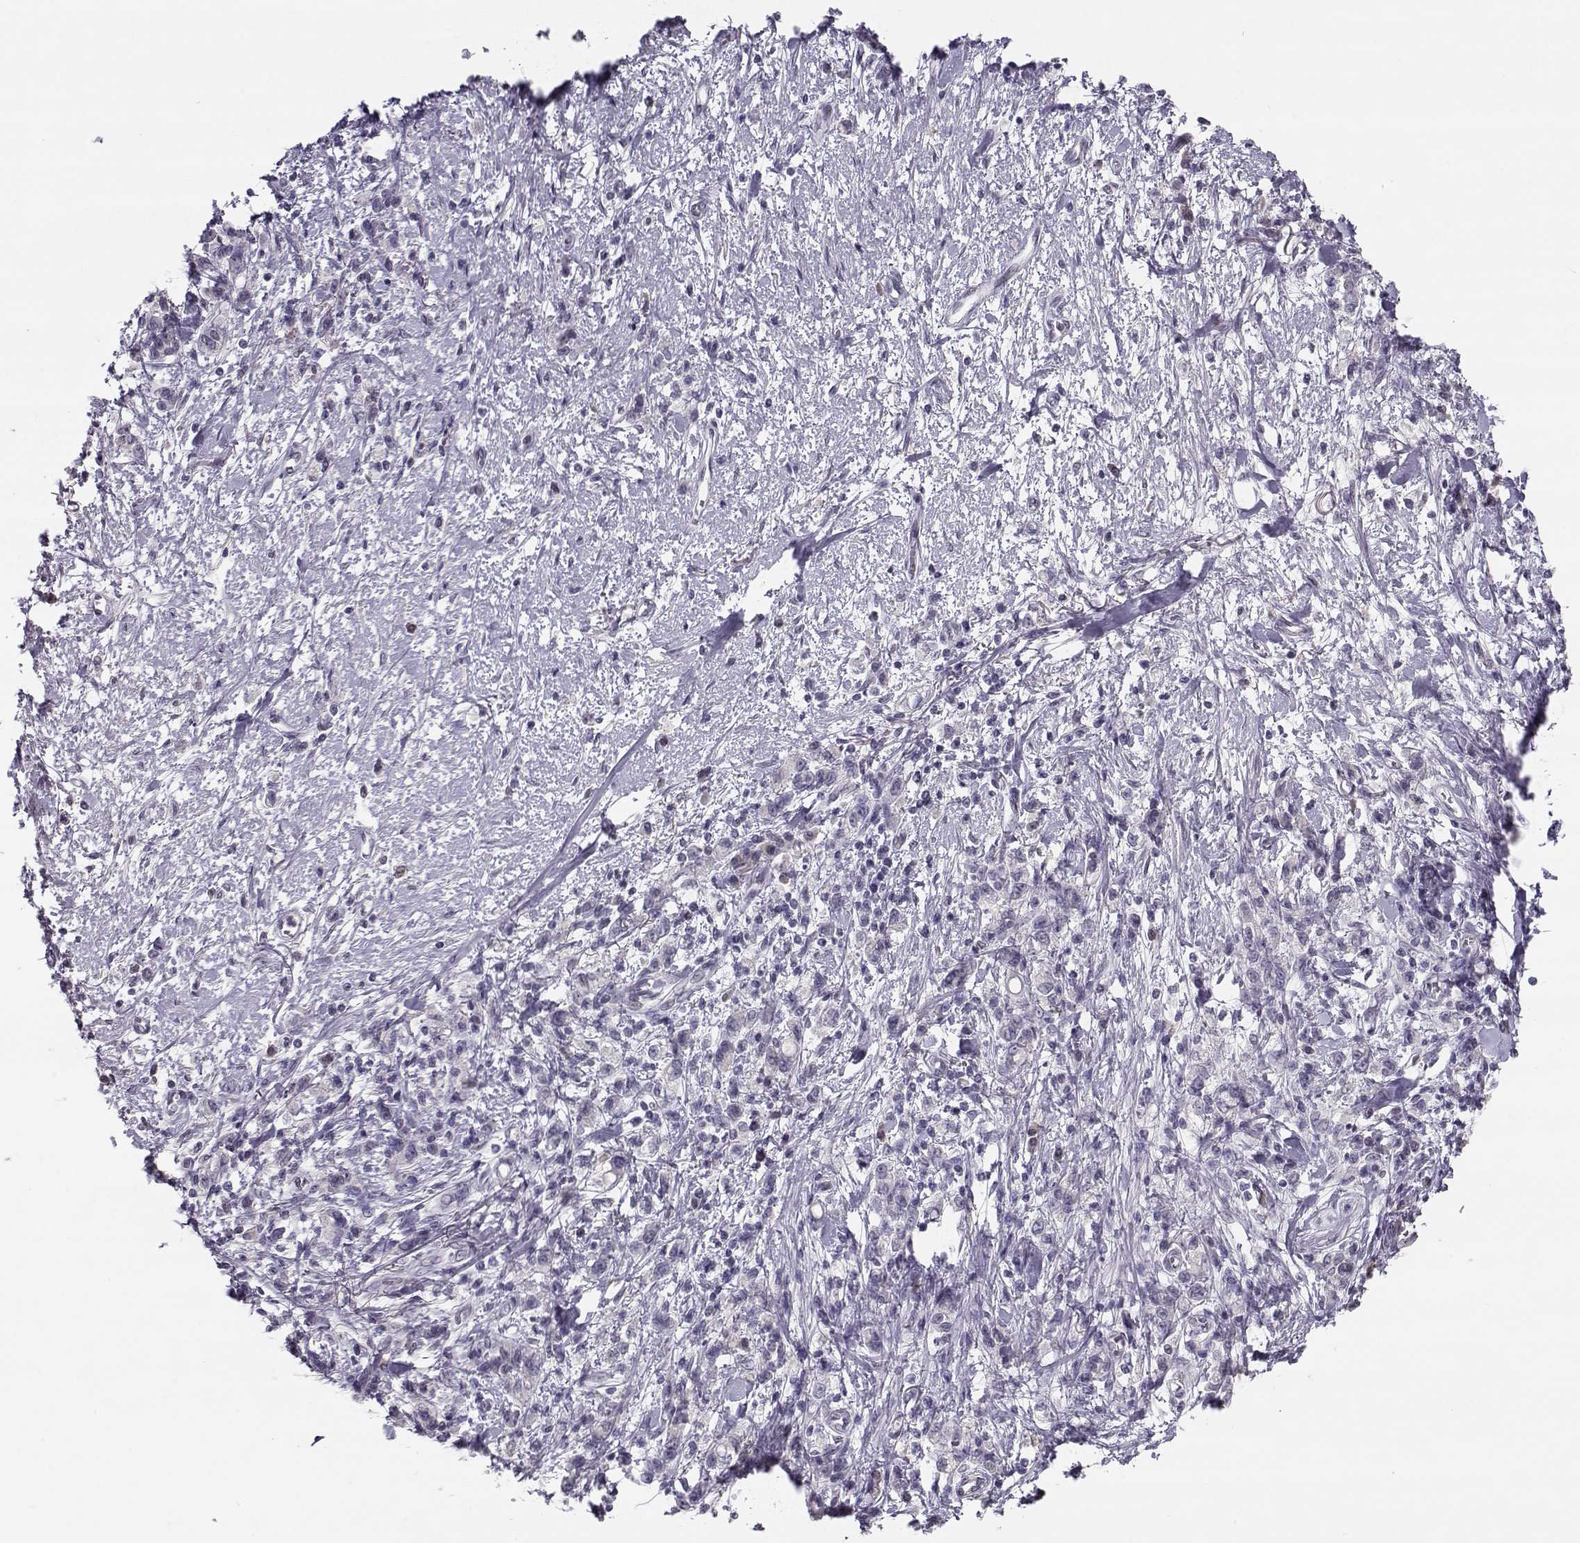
{"staining": {"intensity": "negative", "quantity": "none", "location": "none"}, "tissue": "stomach cancer", "cell_type": "Tumor cells", "image_type": "cancer", "snomed": [{"axis": "morphology", "description": "Adenocarcinoma, NOS"}, {"axis": "topography", "description": "Stomach"}], "caption": "An IHC histopathology image of stomach cancer is shown. There is no staining in tumor cells of stomach cancer.", "gene": "C16orf86", "patient": {"sex": "male", "age": 77}}